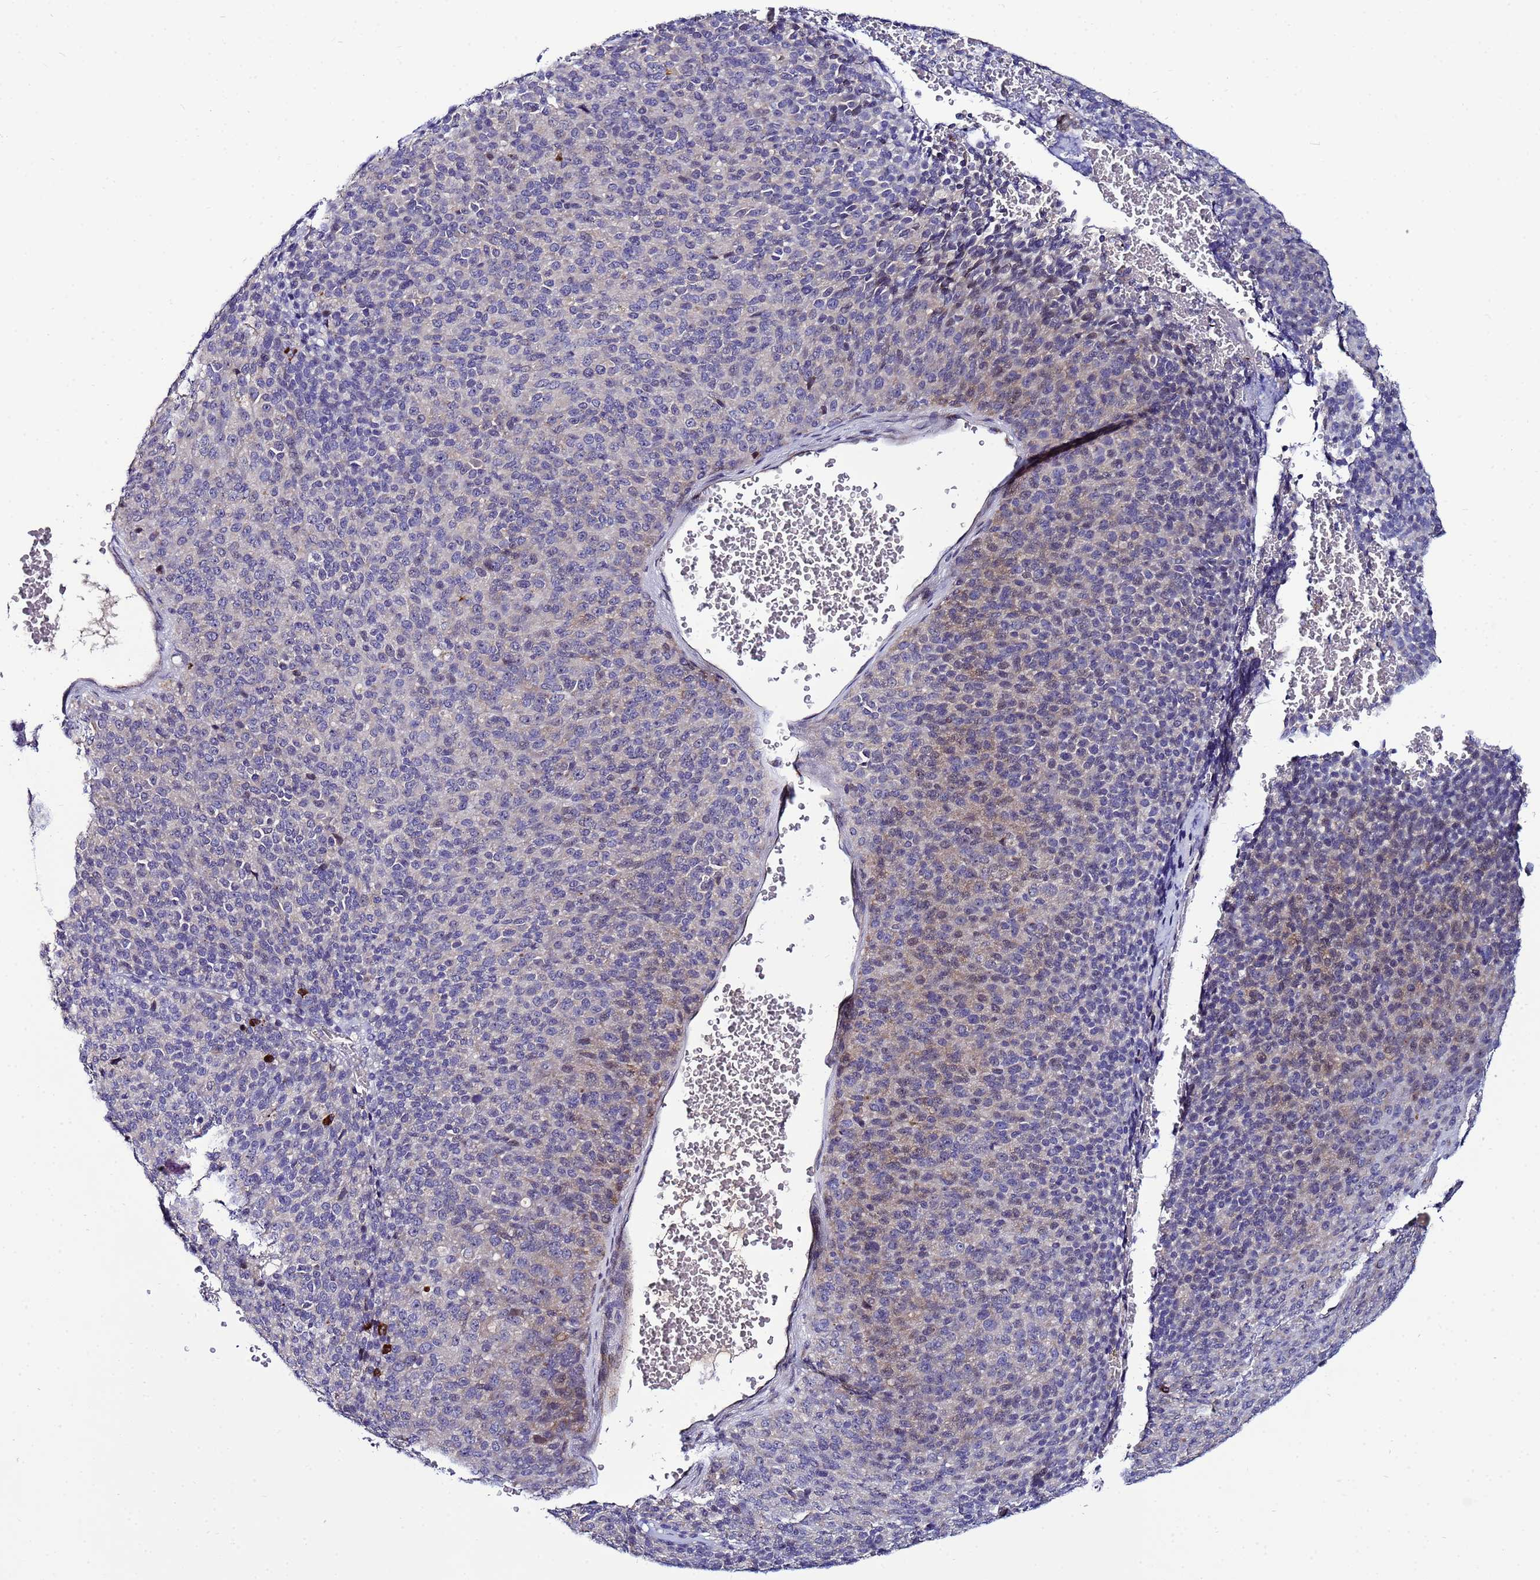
{"staining": {"intensity": "weak", "quantity": "<25%", "location": "cytoplasmic/membranous"}, "tissue": "melanoma", "cell_type": "Tumor cells", "image_type": "cancer", "snomed": [{"axis": "morphology", "description": "Malignant melanoma, Metastatic site"}, {"axis": "topography", "description": "Brain"}], "caption": "The histopathology image displays no staining of tumor cells in melanoma.", "gene": "NOL8", "patient": {"sex": "female", "age": 56}}